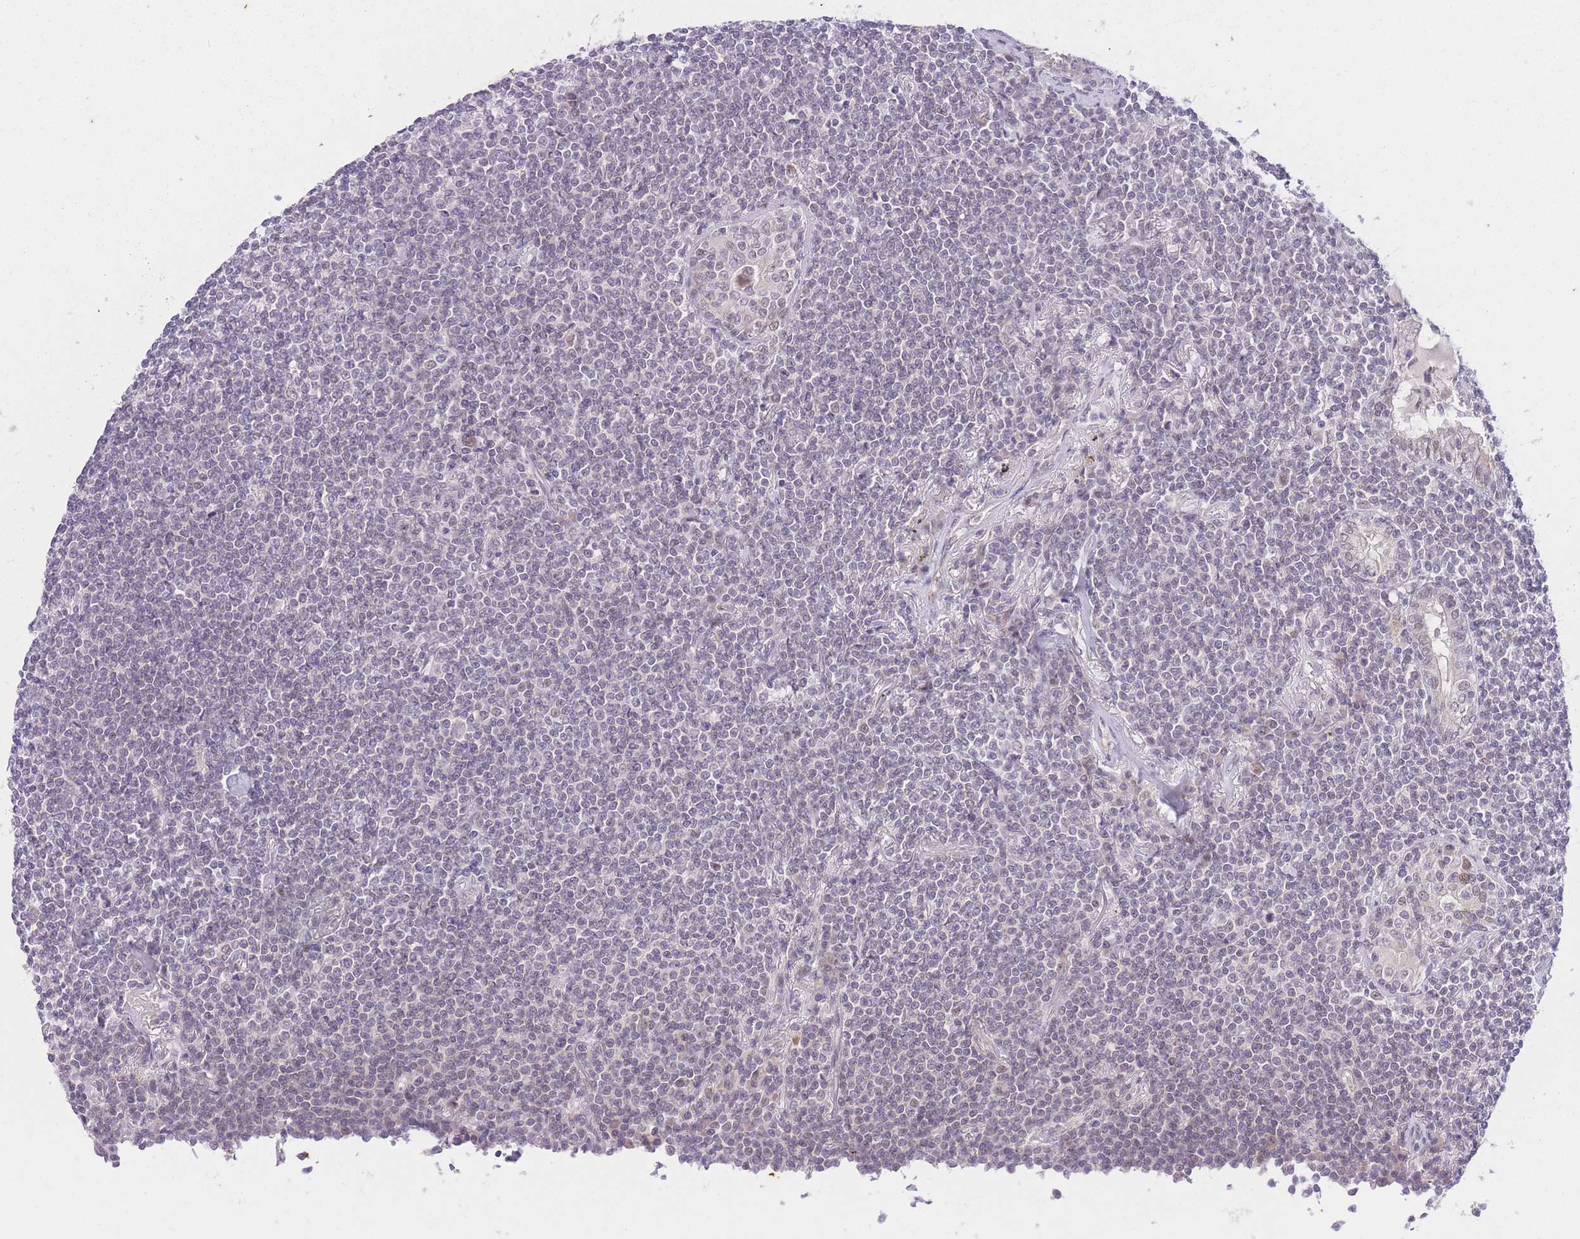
{"staining": {"intensity": "weak", "quantity": "<25%", "location": "nuclear"}, "tissue": "lymphoma", "cell_type": "Tumor cells", "image_type": "cancer", "snomed": [{"axis": "morphology", "description": "Malignant lymphoma, non-Hodgkin's type, Low grade"}, {"axis": "topography", "description": "Lung"}], "caption": "Lymphoma stained for a protein using IHC displays no staining tumor cells.", "gene": "UBXN7", "patient": {"sex": "female", "age": 71}}